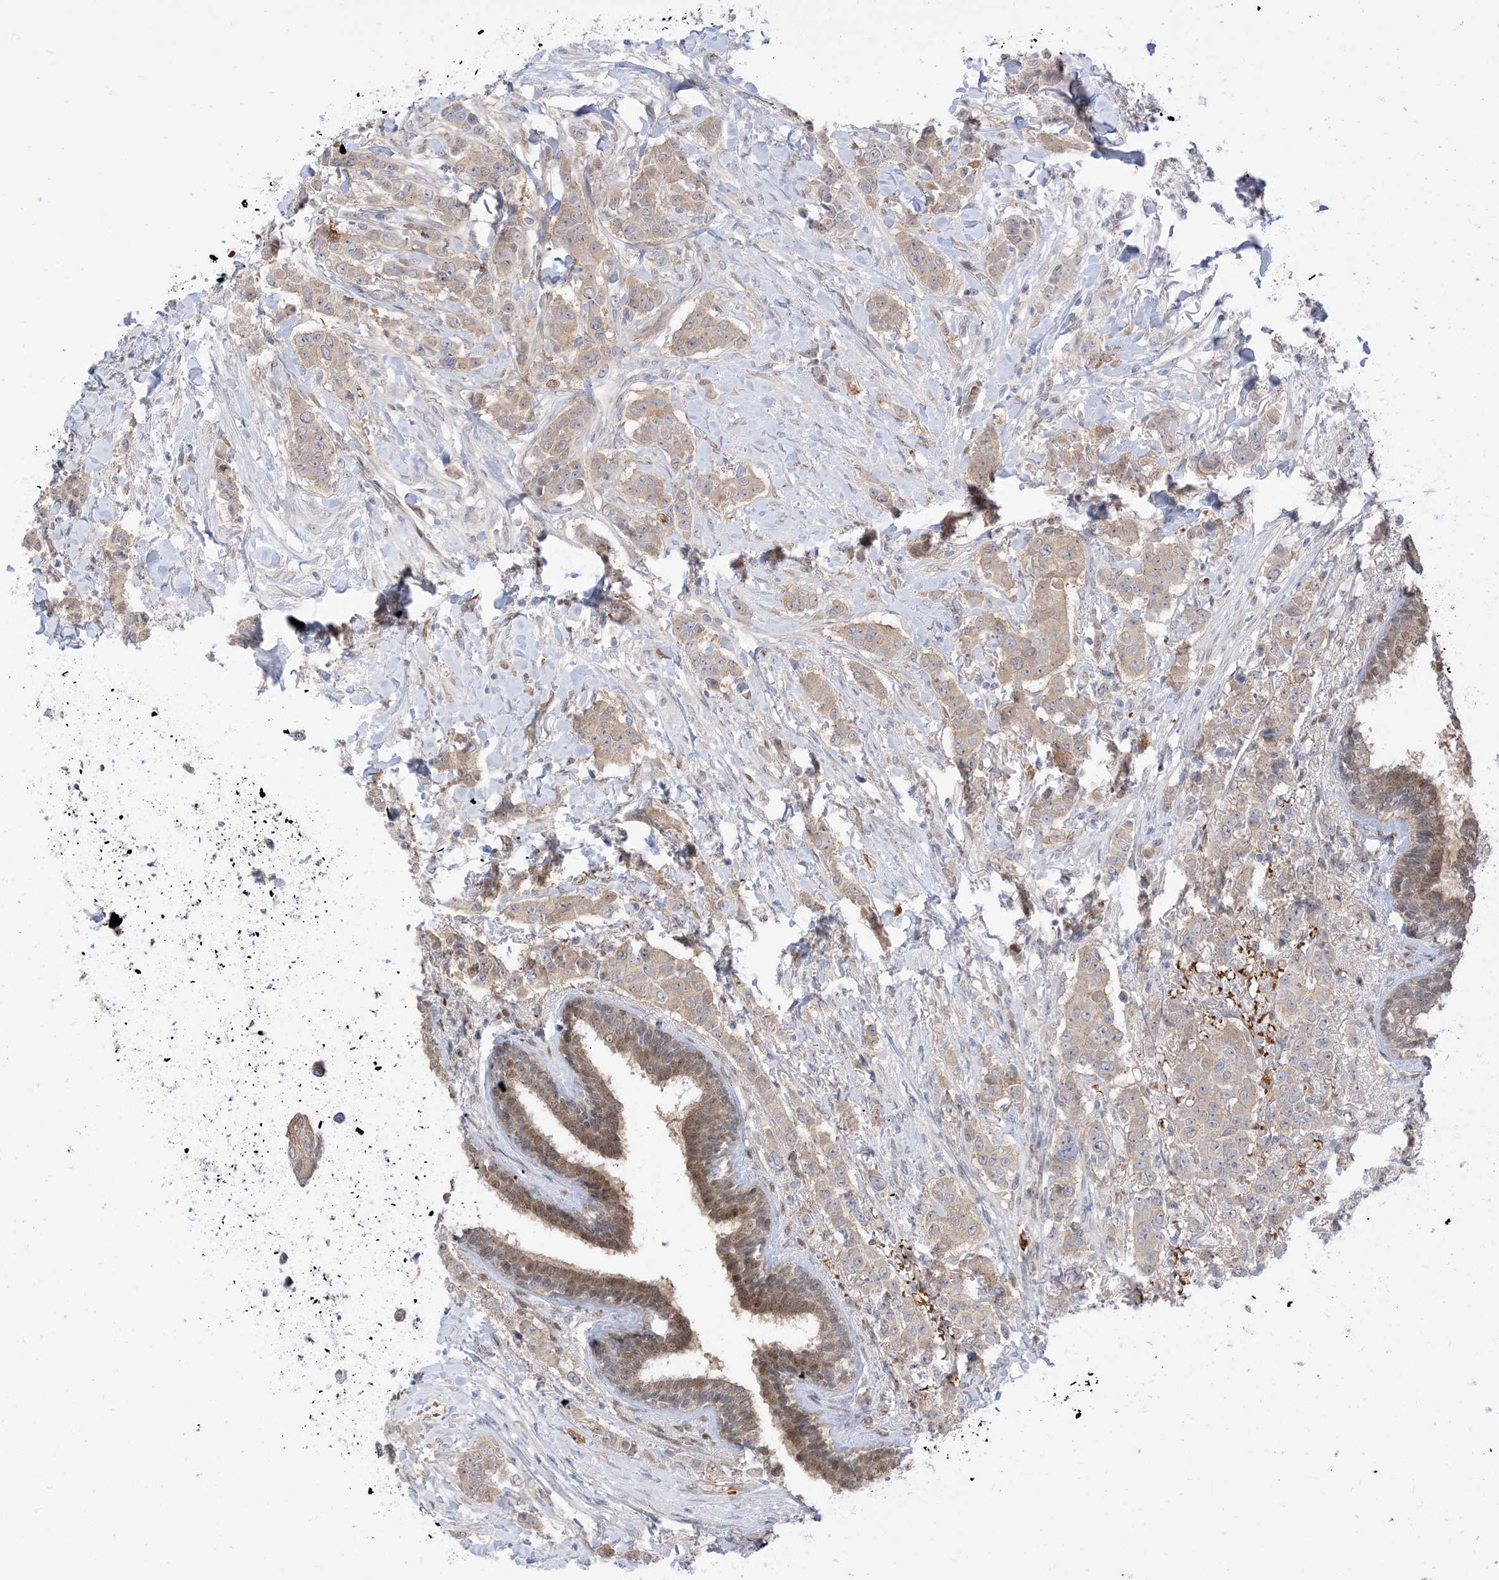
{"staining": {"intensity": "weak", "quantity": "<25%", "location": "cytoplasmic/membranous"}, "tissue": "breast cancer", "cell_type": "Tumor cells", "image_type": "cancer", "snomed": [{"axis": "morphology", "description": "Duct carcinoma"}, {"axis": "topography", "description": "Breast"}], "caption": "Protein analysis of breast cancer demonstrates no significant positivity in tumor cells.", "gene": "RIN1", "patient": {"sex": "female", "age": 40}}